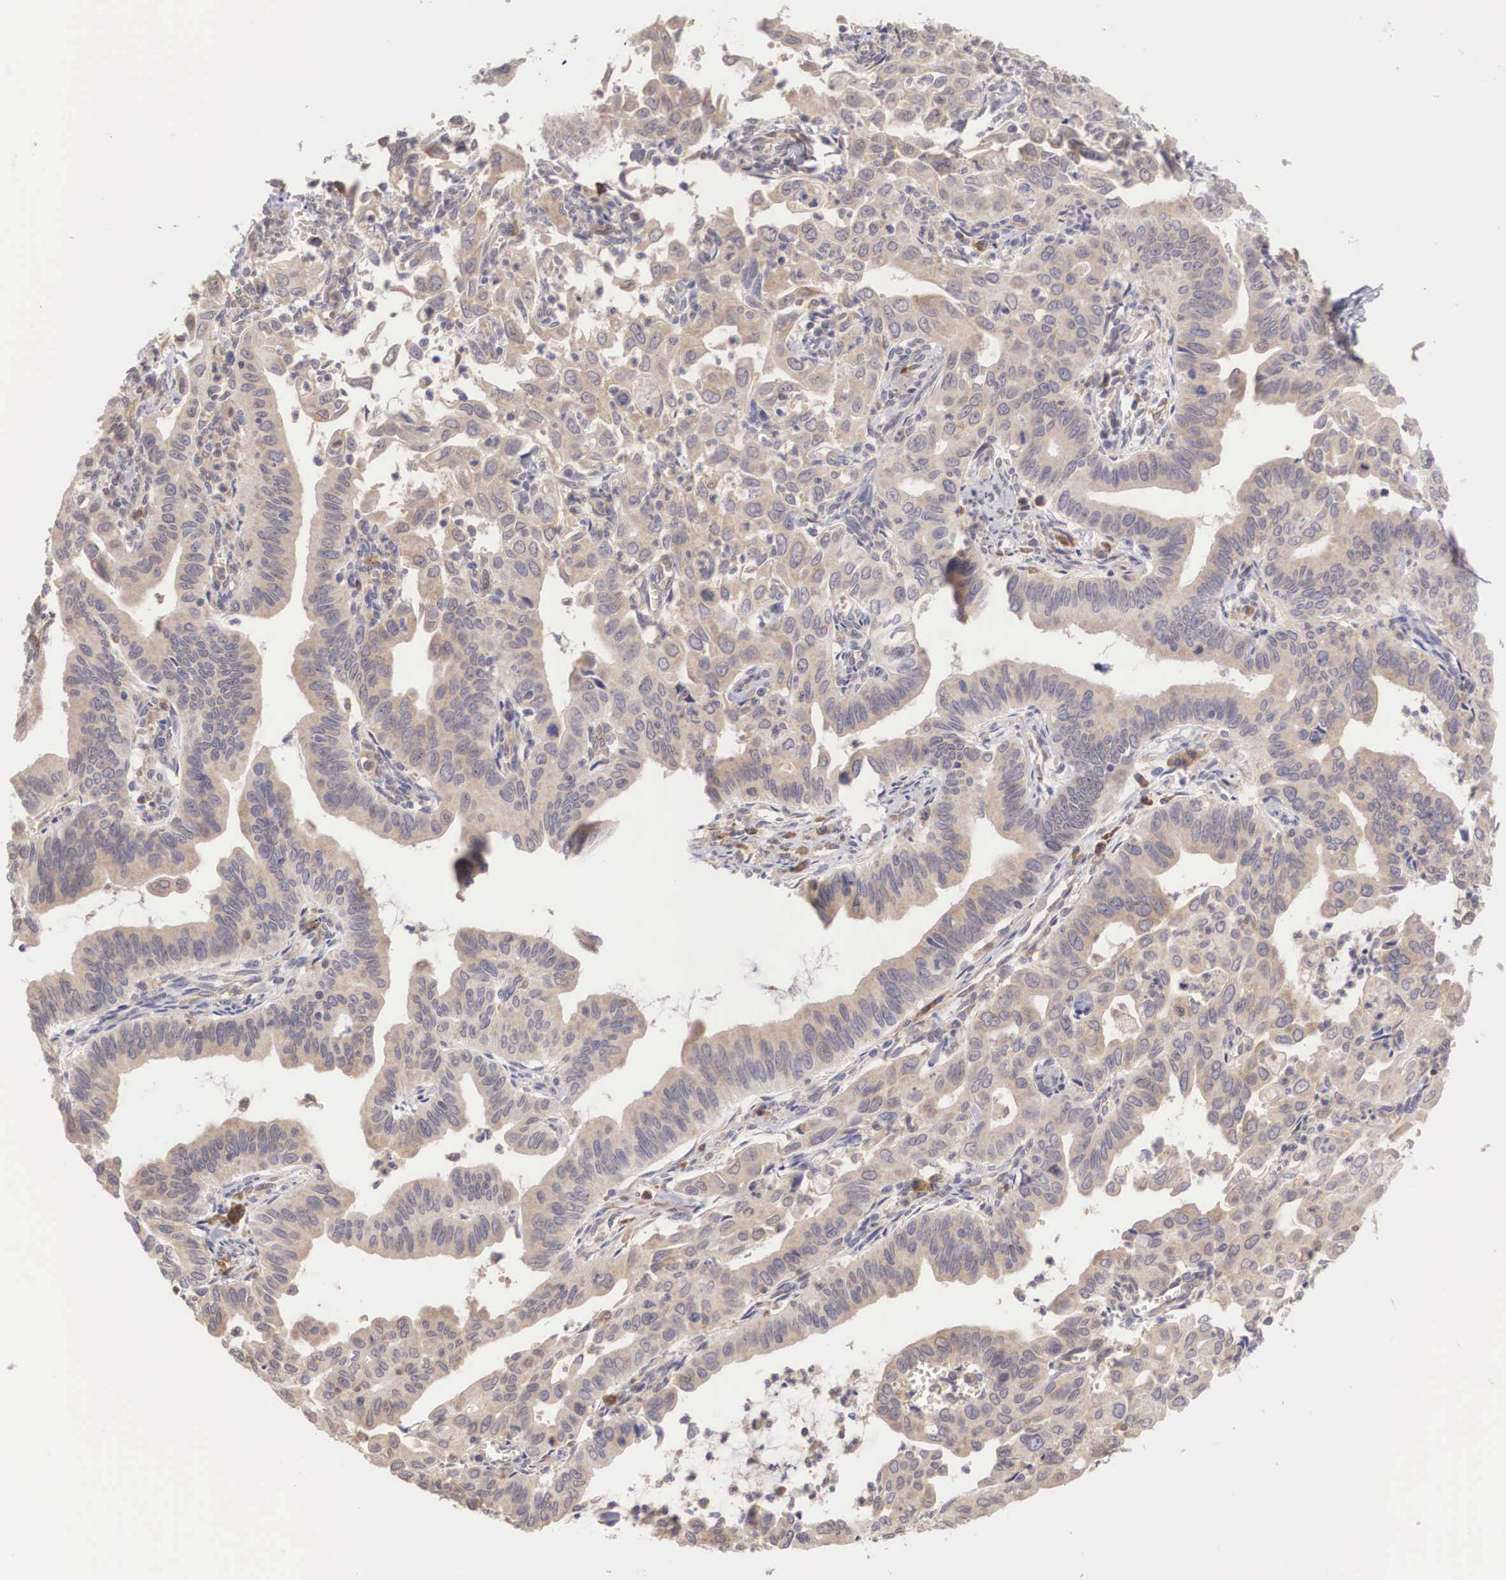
{"staining": {"intensity": "weak", "quantity": ">75%", "location": "cytoplasmic/membranous"}, "tissue": "cervical cancer", "cell_type": "Tumor cells", "image_type": "cancer", "snomed": [{"axis": "morphology", "description": "Normal tissue, NOS"}, {"axis": "morphology", "description": "Adenocarcinoma, NOS"}, {"axis": "topography", "description": "Cervix"}], "caption": "Cervical adenocarcinoma tissue shows weak cytoplasmic/membranous expression in approximately >75% of tumor cells", "gene": "DNAJB7", "patient": {"sex": "female", "age": 34}}